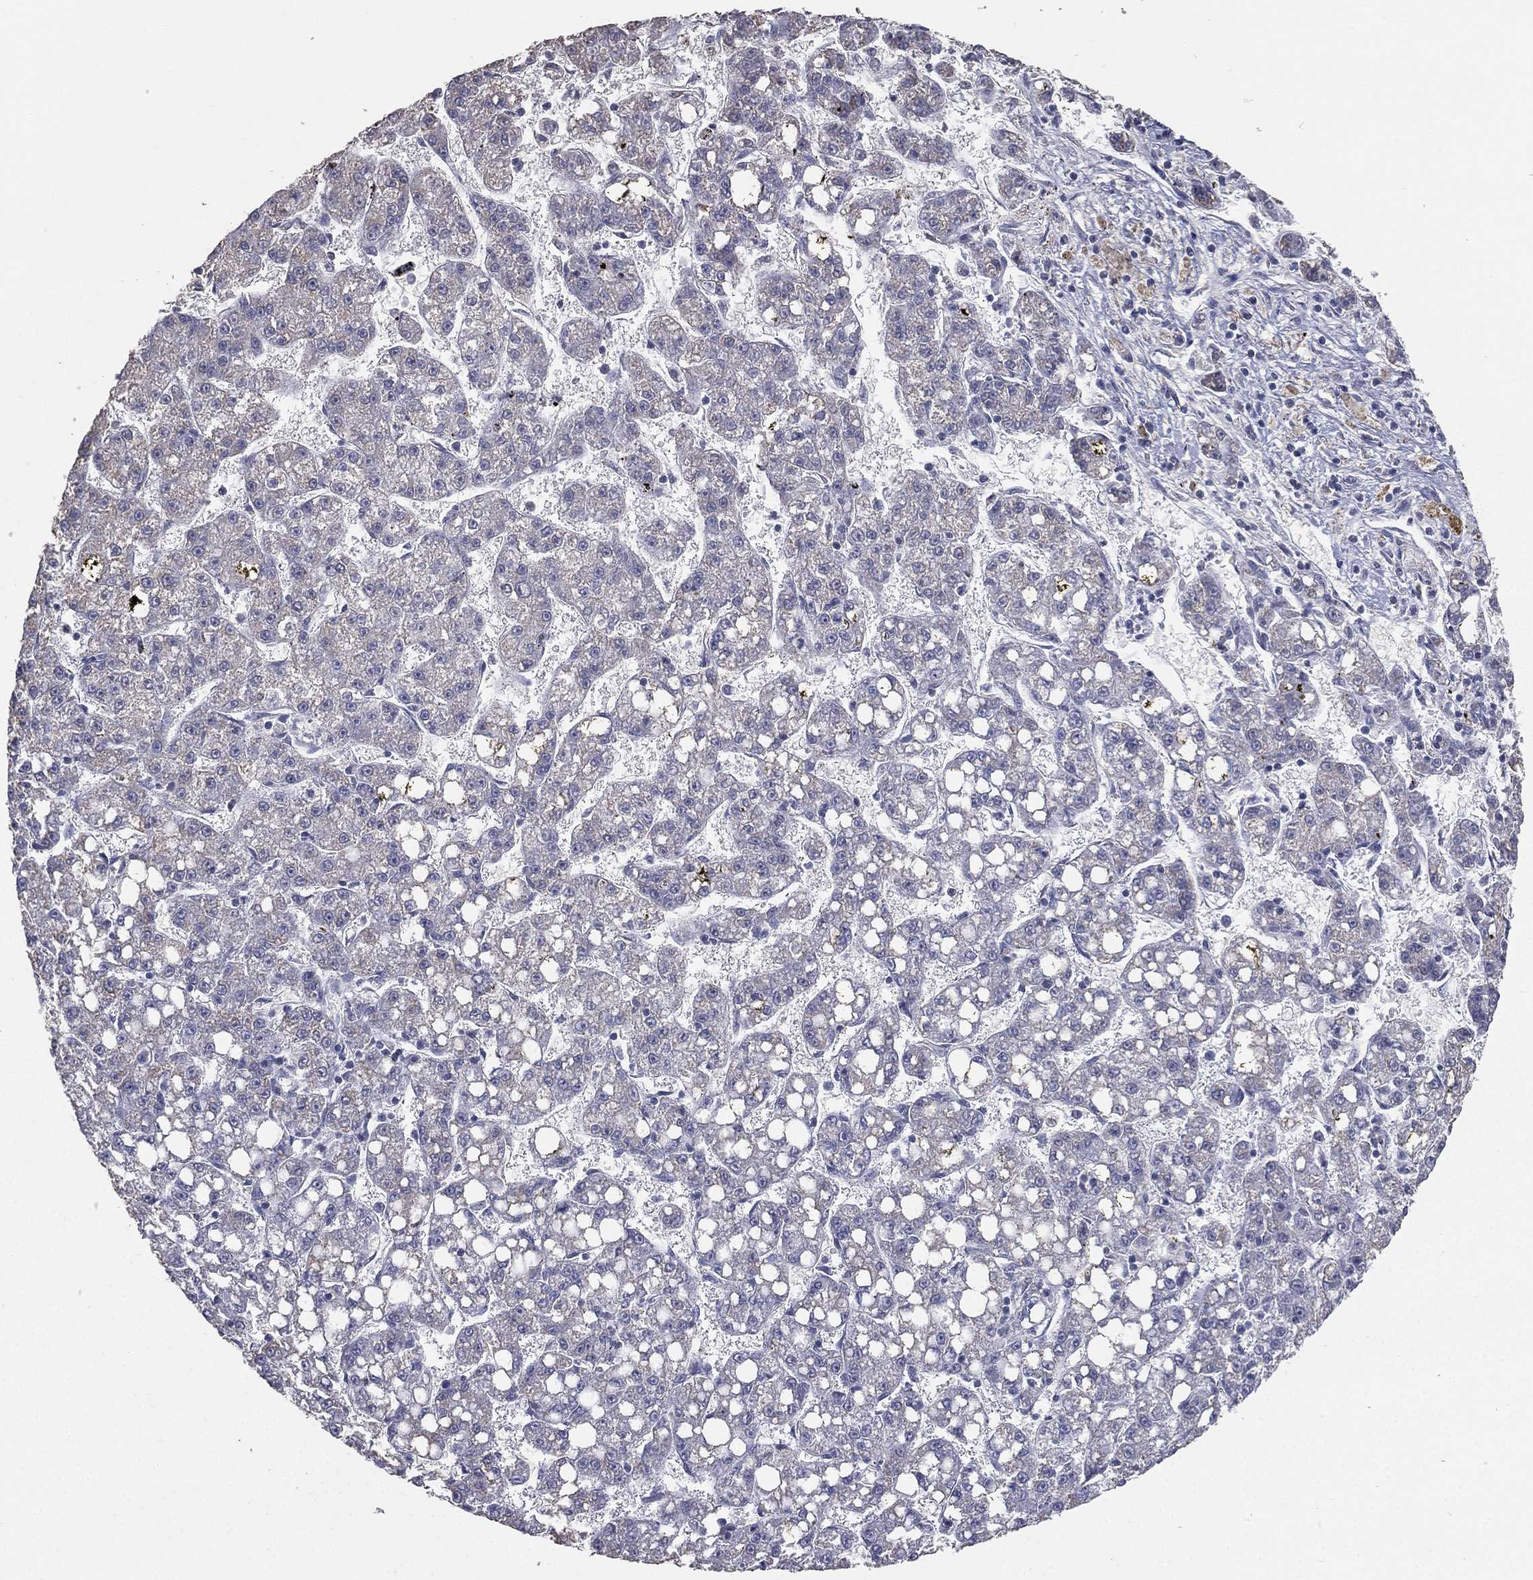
{"staining": {"intensity": "negative", "quantity": "none", "location": "none"}, "tissue": "liver cancer", "cell_type": "Tumor cells", "image_type": "cancer", "snomed": [{"axis": "morphology", "description": "Carcinoma, Hepatocellular, NOS"}, {"axis": "topography", "description": "Liver"}], "caption": "High power microscopy photomicrograph of an immunohistochemistry (IHC) micrograph of hepatocellular carcinoma (liver), revealing no significant positivity in tumor cells.", "gene": "ESX1", "patient": {"sex": "female", "age": 65}}